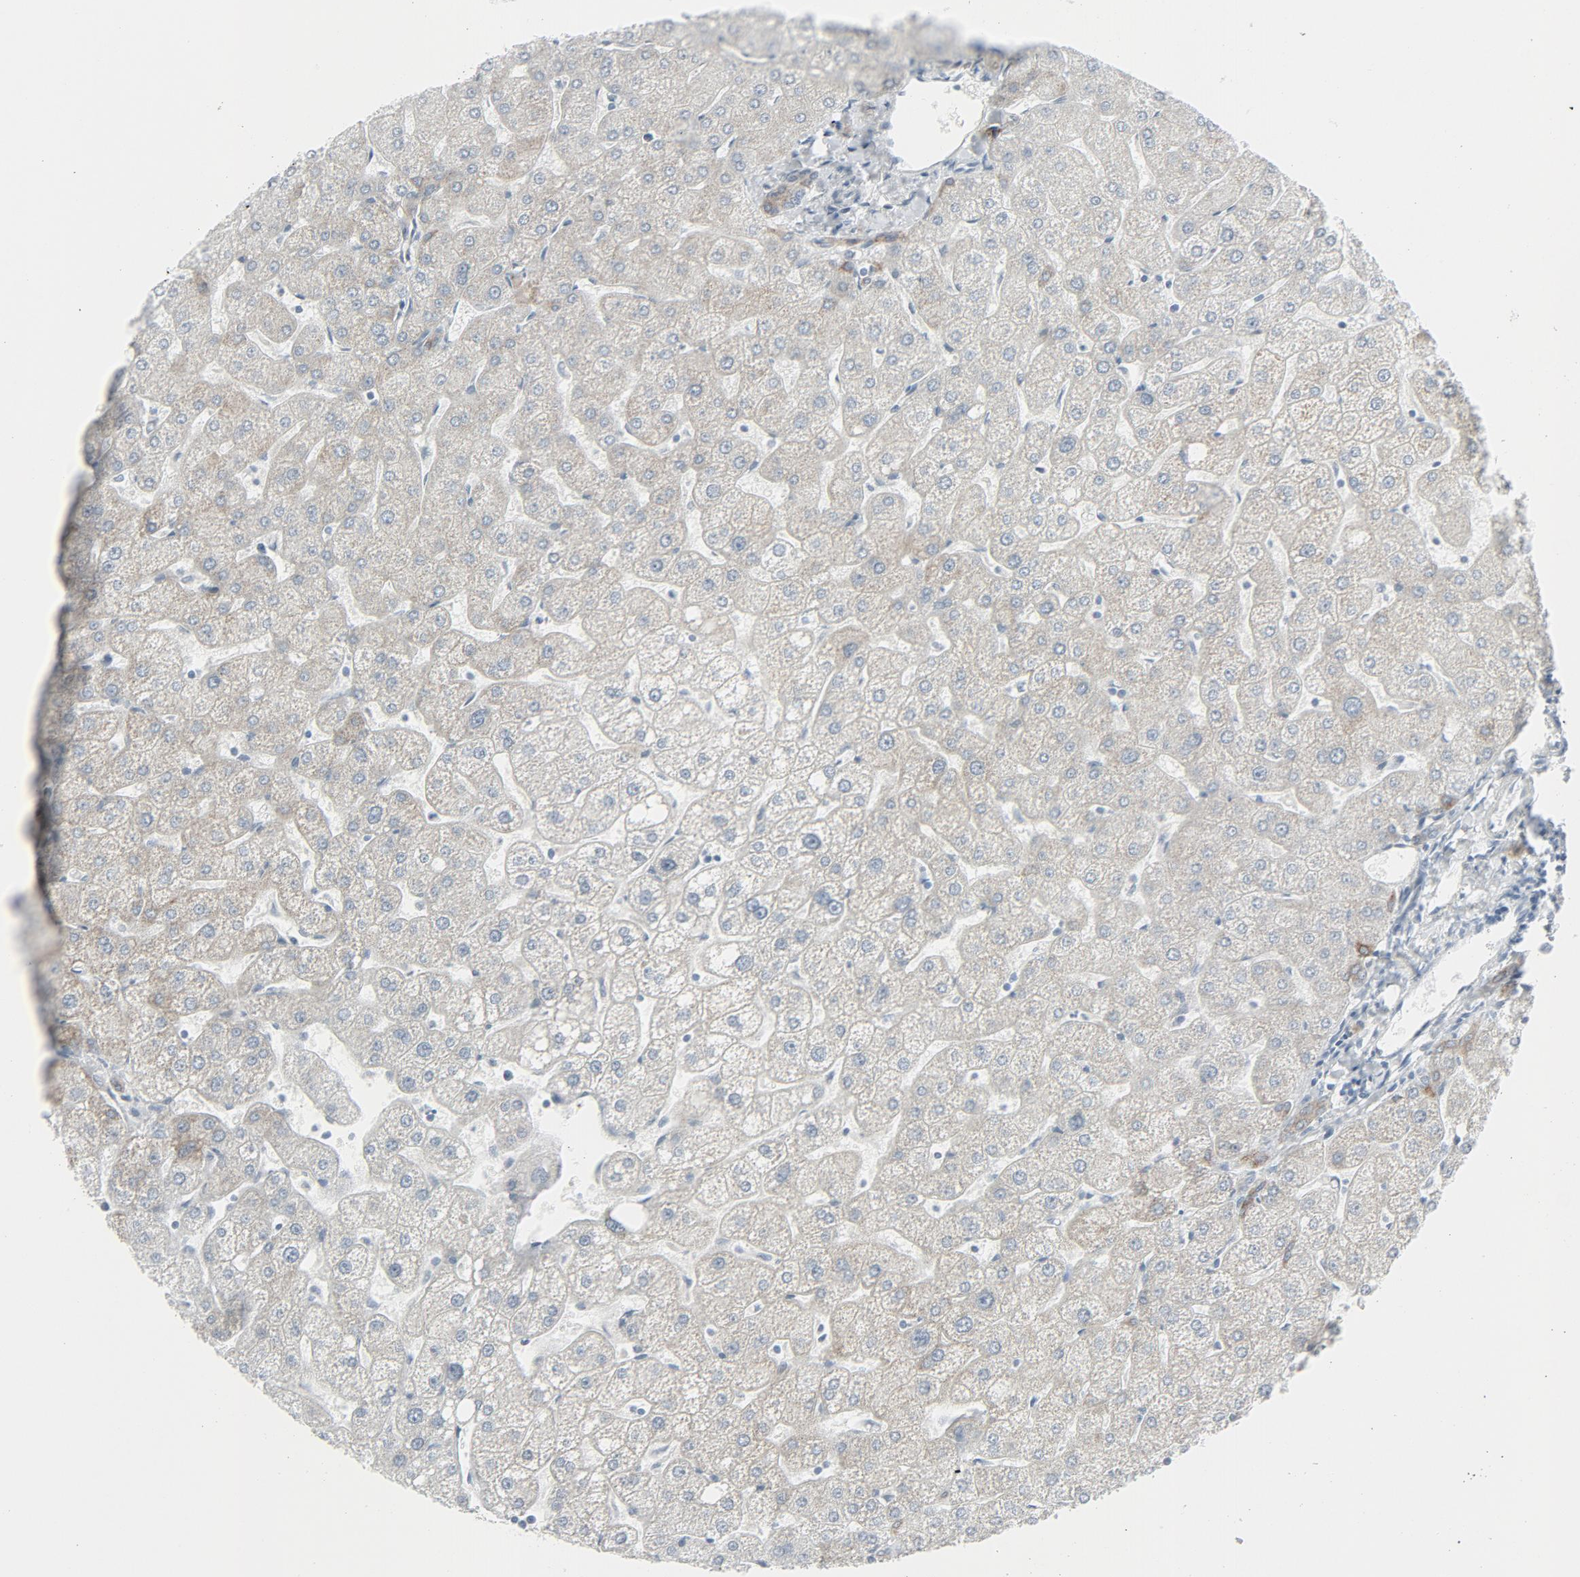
{"staining": {"intensity": "weak", "quantity": "25%-75%", "location": "cytoplasmic/membranous"}, "tissue": "liver", "cell_type": "Cholangiocytes", "image_type": "normal", "snomed": [{"axis": "morphology", "description": "Normal tissue, NOS"}, {"axis": "topography", "description": "Liver"}], "caption": "Brown immunohistochemical staining in normal human liver shows weak cytoplasmic/membranous positivity in approximately 25%-75% of cholangiocytes.", "gene": "FGFR3", "patient": {"sex": "male", "age": 67}}